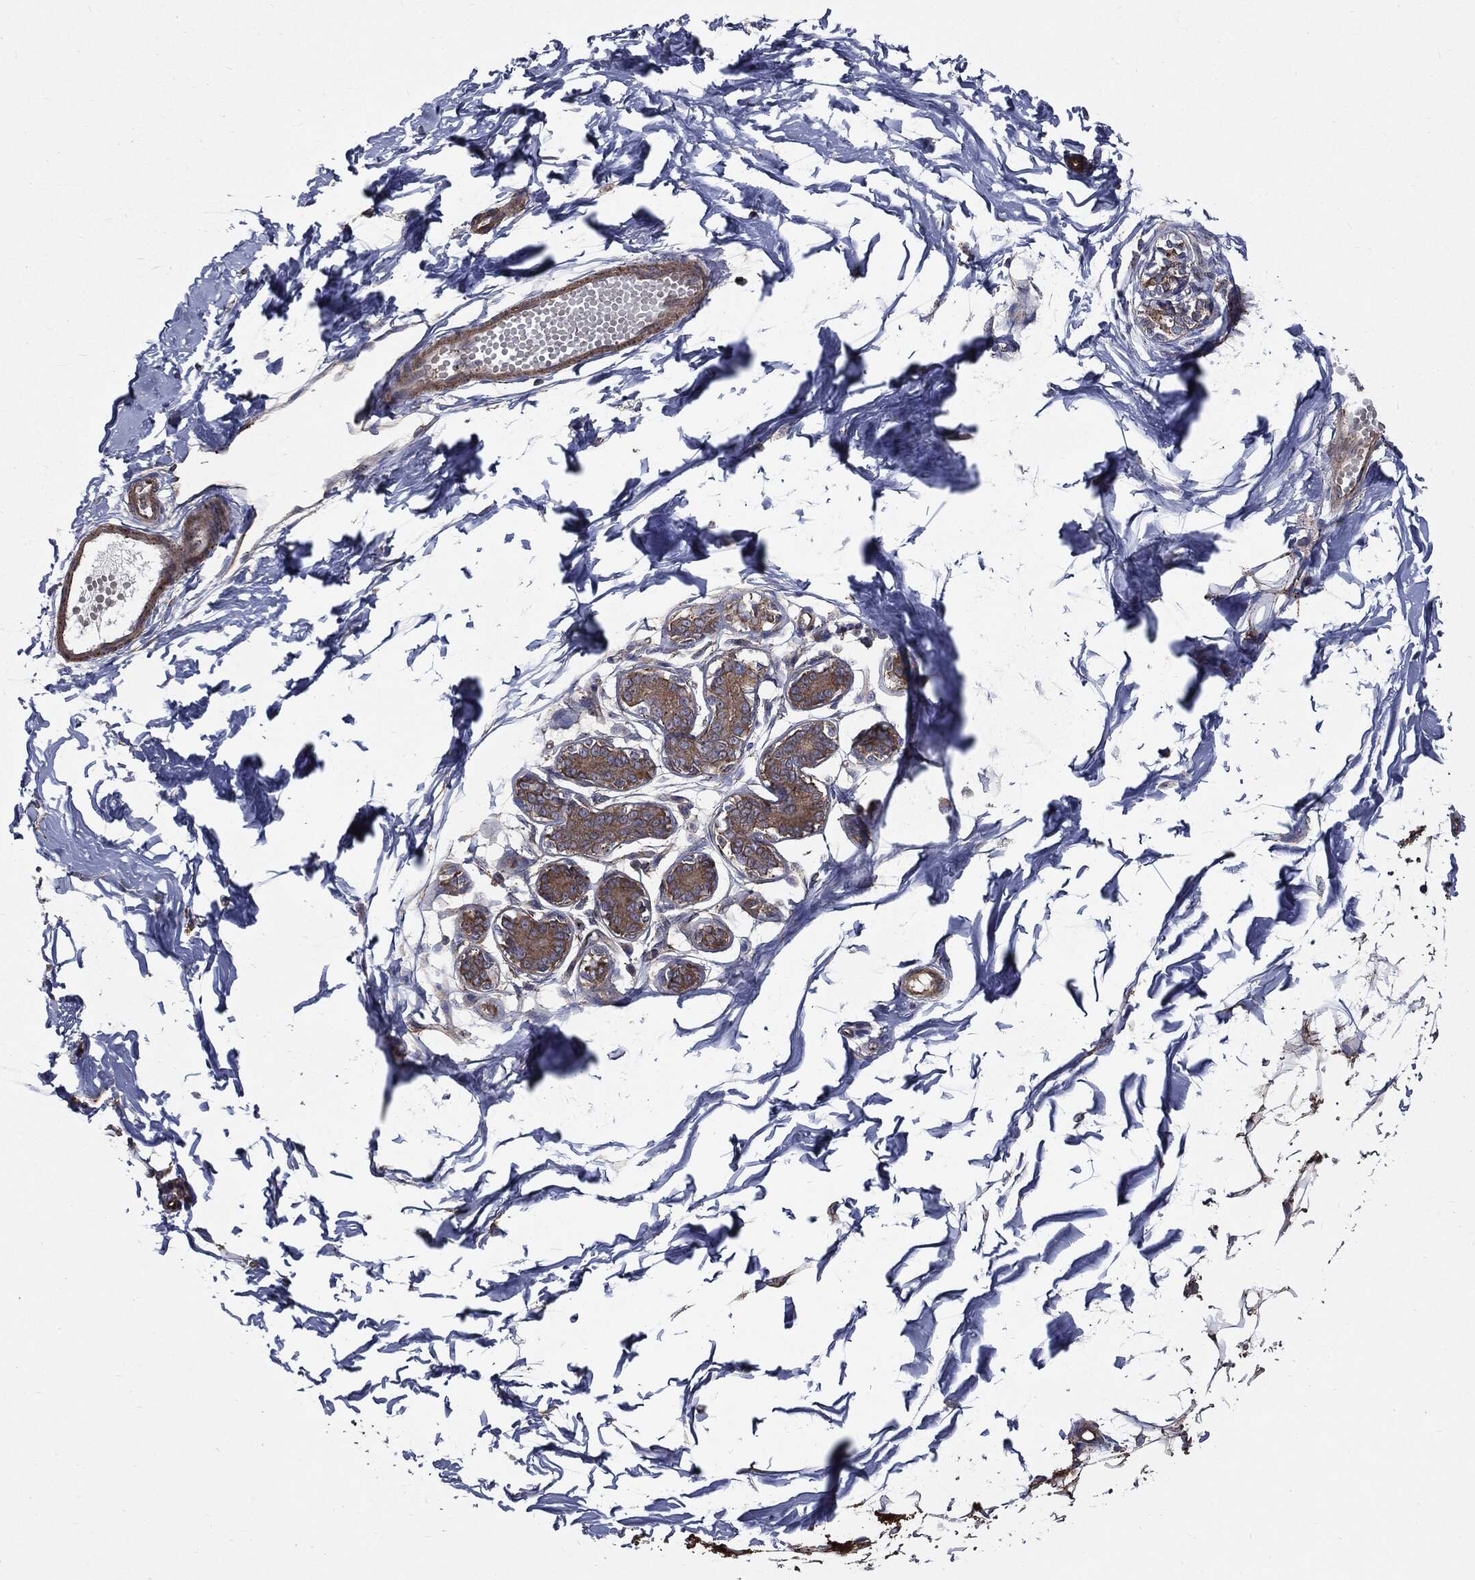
{"staining": {"intensity": "moderate", "quantity": ">75%", "location": "cytoplasmic/membranous"}, "tissue": "breast", "cell_type": "Glandular cells", "image_type": "normal", "snomed": [{"axis": "morphology", "description": "Normal tissue, NOS"}, {"axis": "topography", "description": "Breast"}], "caption": "Breast stained with immunohistochemistry demonstrates moderate cytoplasmic/membranous positivity in about >75% of glandular cells. The staining was performed using DAB to visualize the protein expression in brown, while the nuclei were stained in blue with hematoxylin (Magnification: 20x).", "gene": "PDCD6IP", "patient": {"sex": "female", "age": 37}}